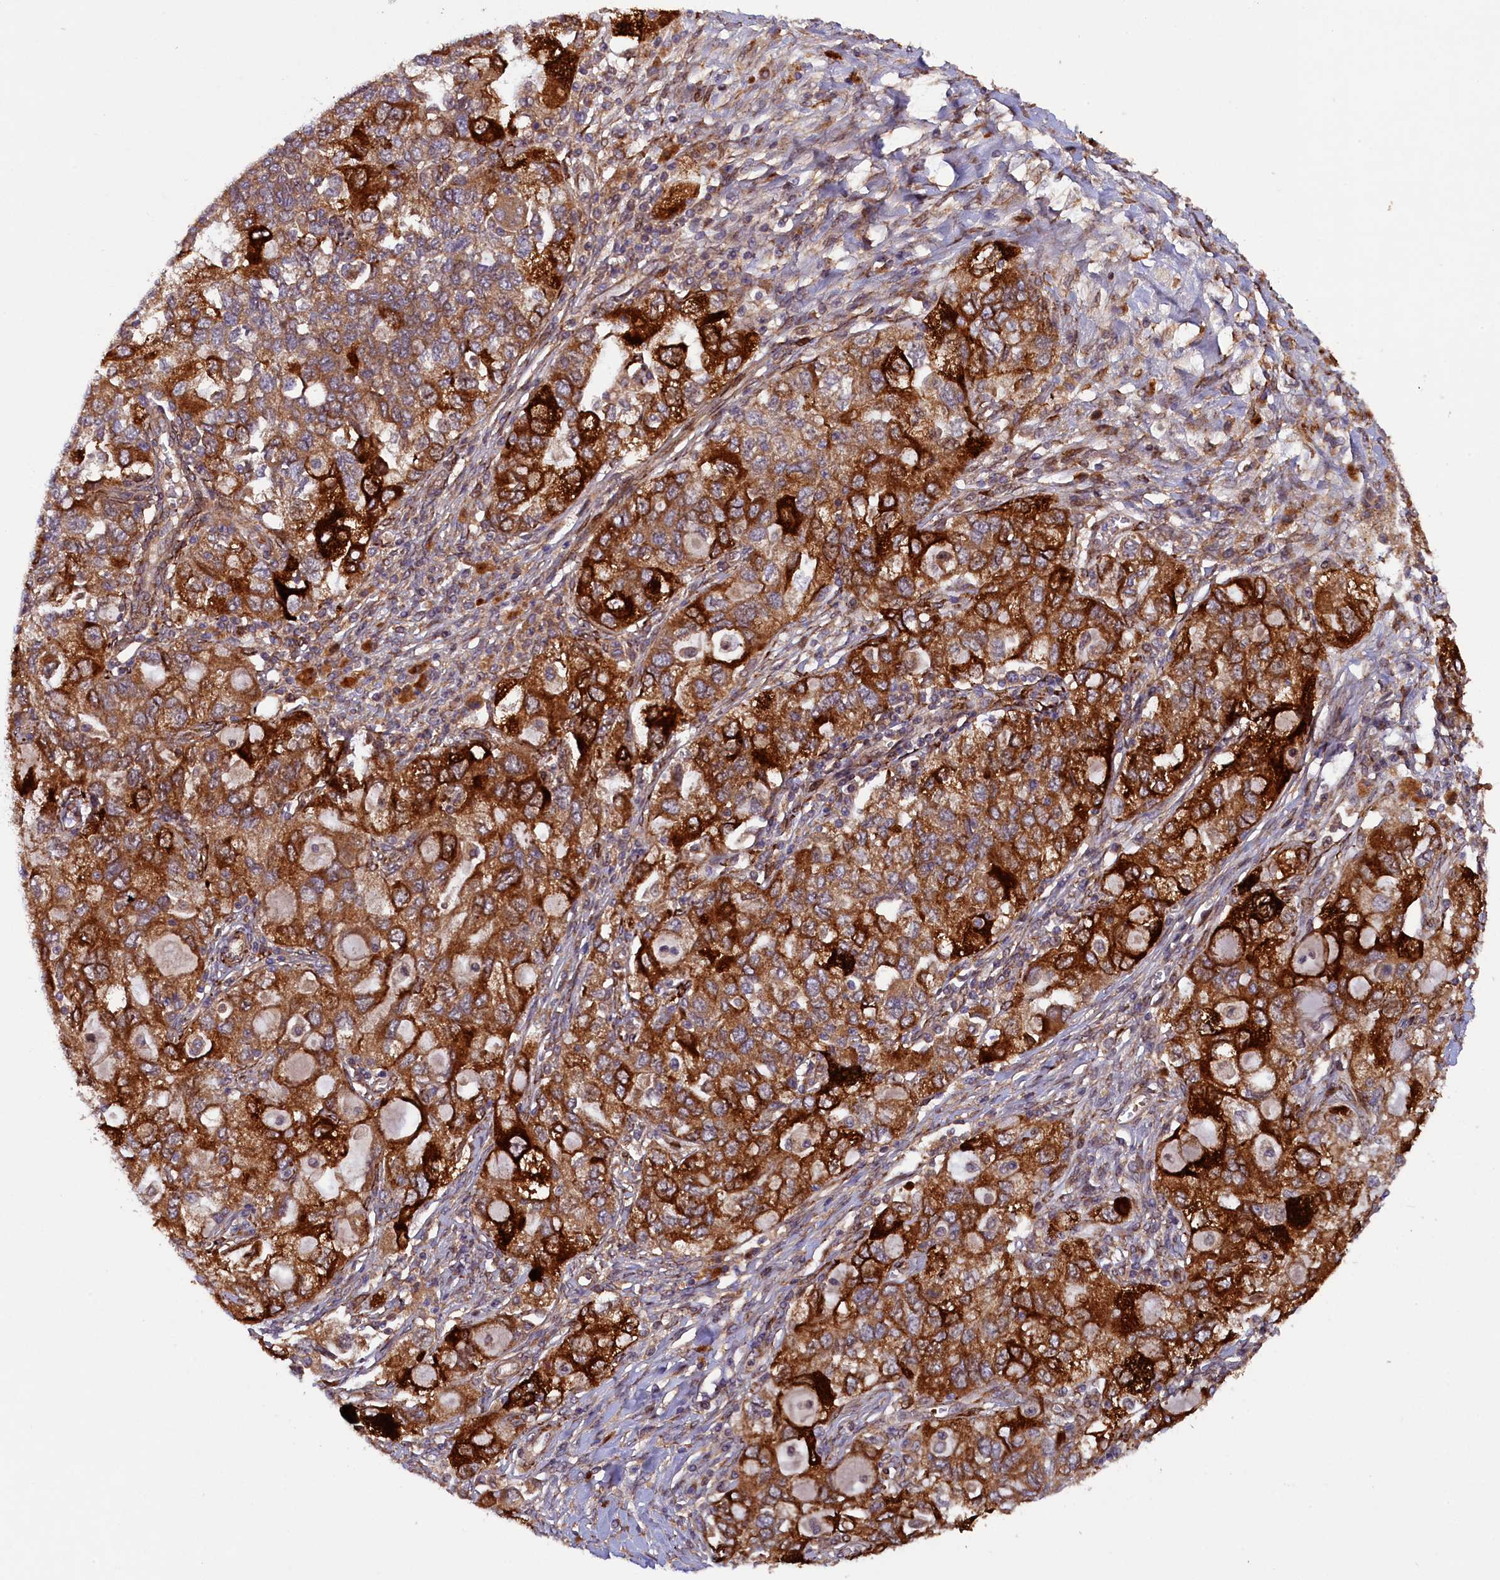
{"staining": {"intensity": "strong", "quantity": ">75%", "location": "cytoplasmic/membranous"}, "tissue": "ovarian cancer", "cell_type": "Tumor cells", "image_type": "cancer", "snomed": [{"axis": "morphology", "description": "Carcinoma, NOS"}, {"axis": "morphology", "description": "Cystadenocarcinoma, serous, NOS"}, {"axis": "topography", "description": "Ovary"}], "caption": "The immunohistochemical stain highlights strong cytoplasmic/membranous positivity in tumor cells of ovarian carcinoma tissue.", "gene": "ARRDC4", "patient": {"sex": "female", "age": 69}}